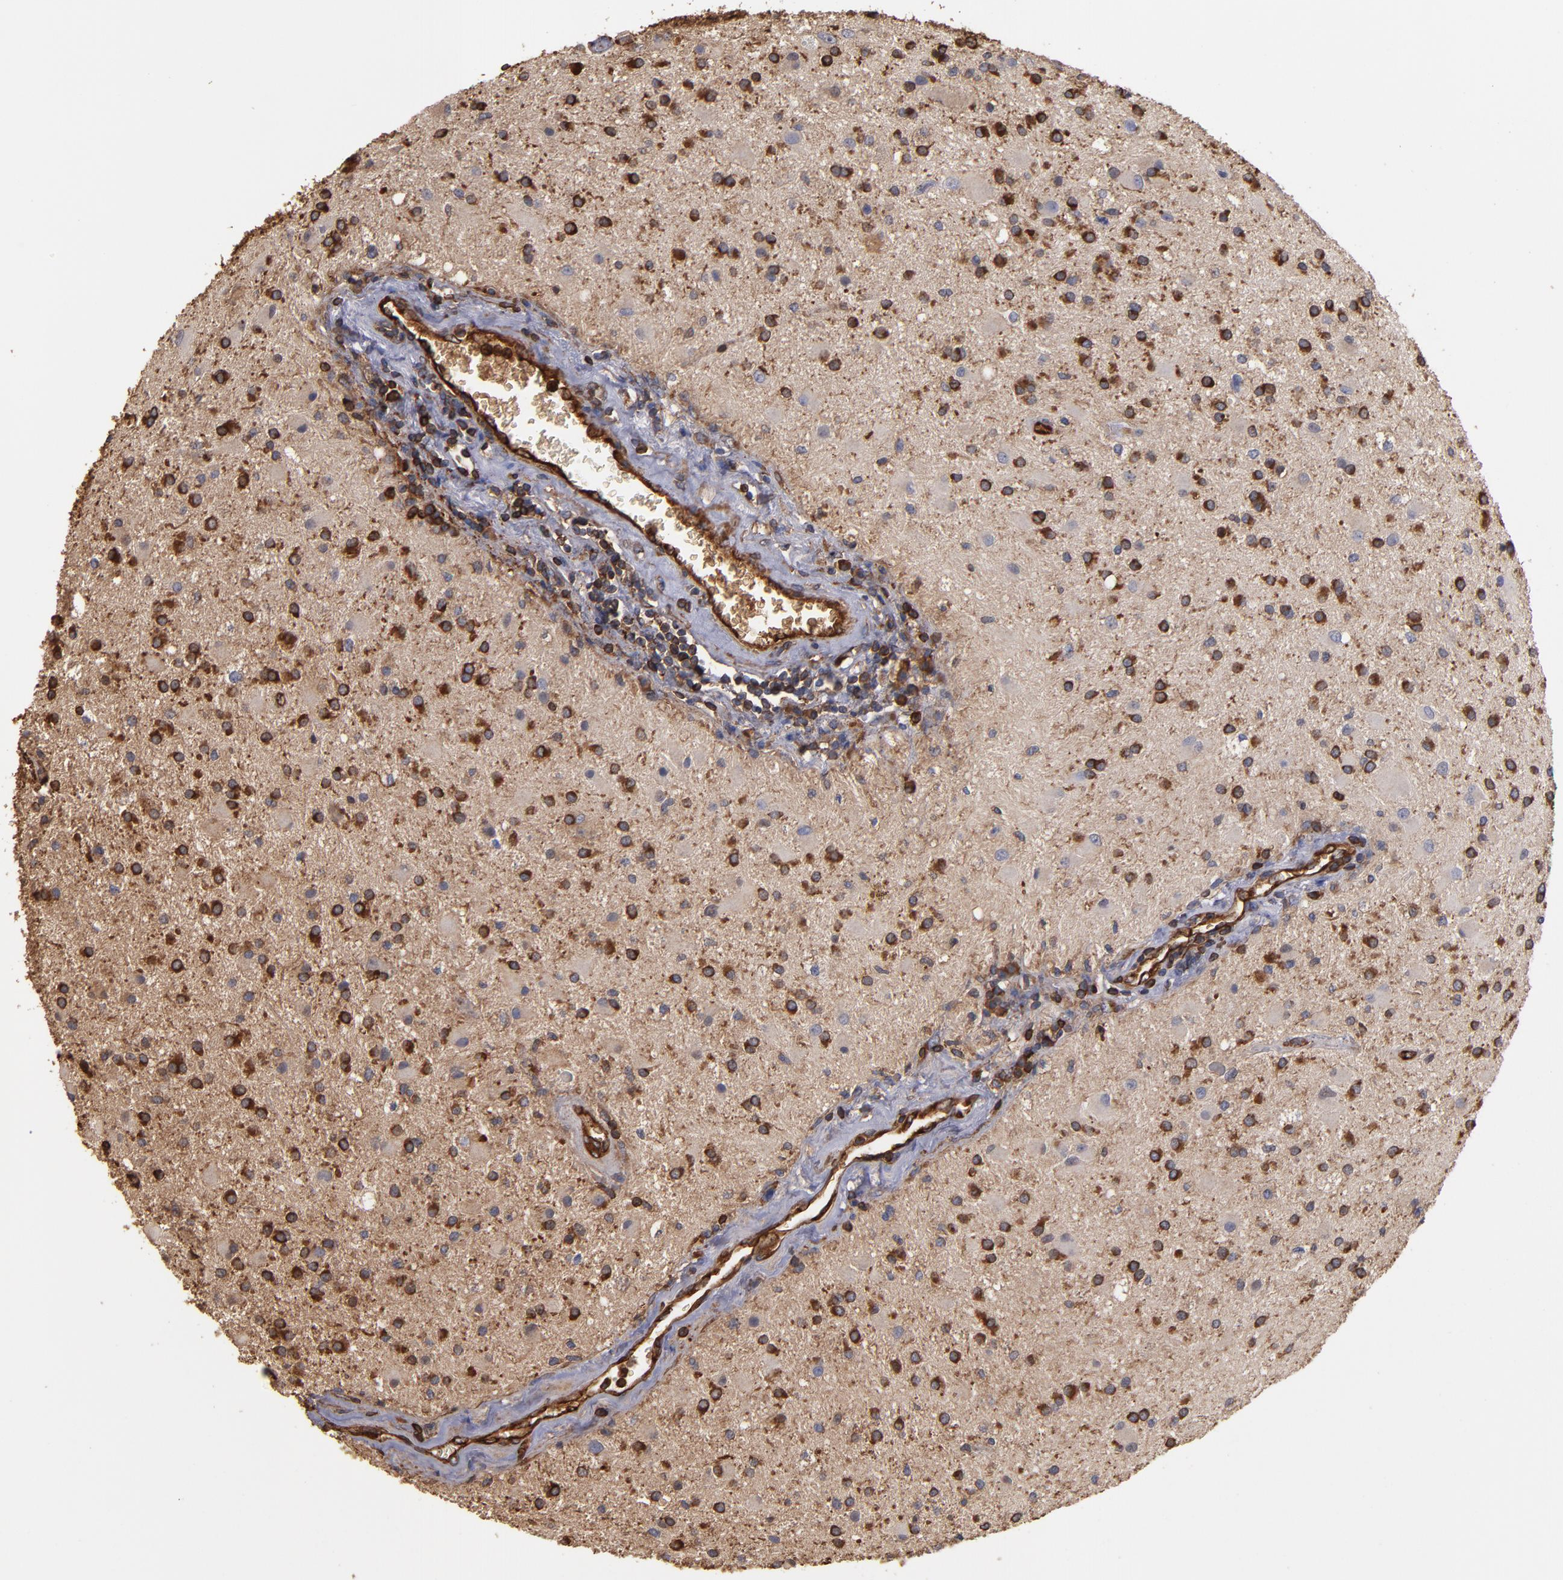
{"staining": {"intensity": "strong", "quantity": "25%-75%", "location": "cytoplasmic/membranous"}, "tissue": "glioma", "cell_type": "Tumor cells", "image_type": "cancer", "snomed": [{"axis": "morphology", "description": "Glioma, malignant, Low grade"}, {"axis": "topography", "description": "Brain"}], "caption": "Approximately 25%-75% of tumor cells in human malignant glioma (low-grade) show strong cytoplasmic/membranous protein expression as visualized by brown immunohistochemical staining.", "gene": "ACTN4", "patient": {"sex": "male", "age": 58}}